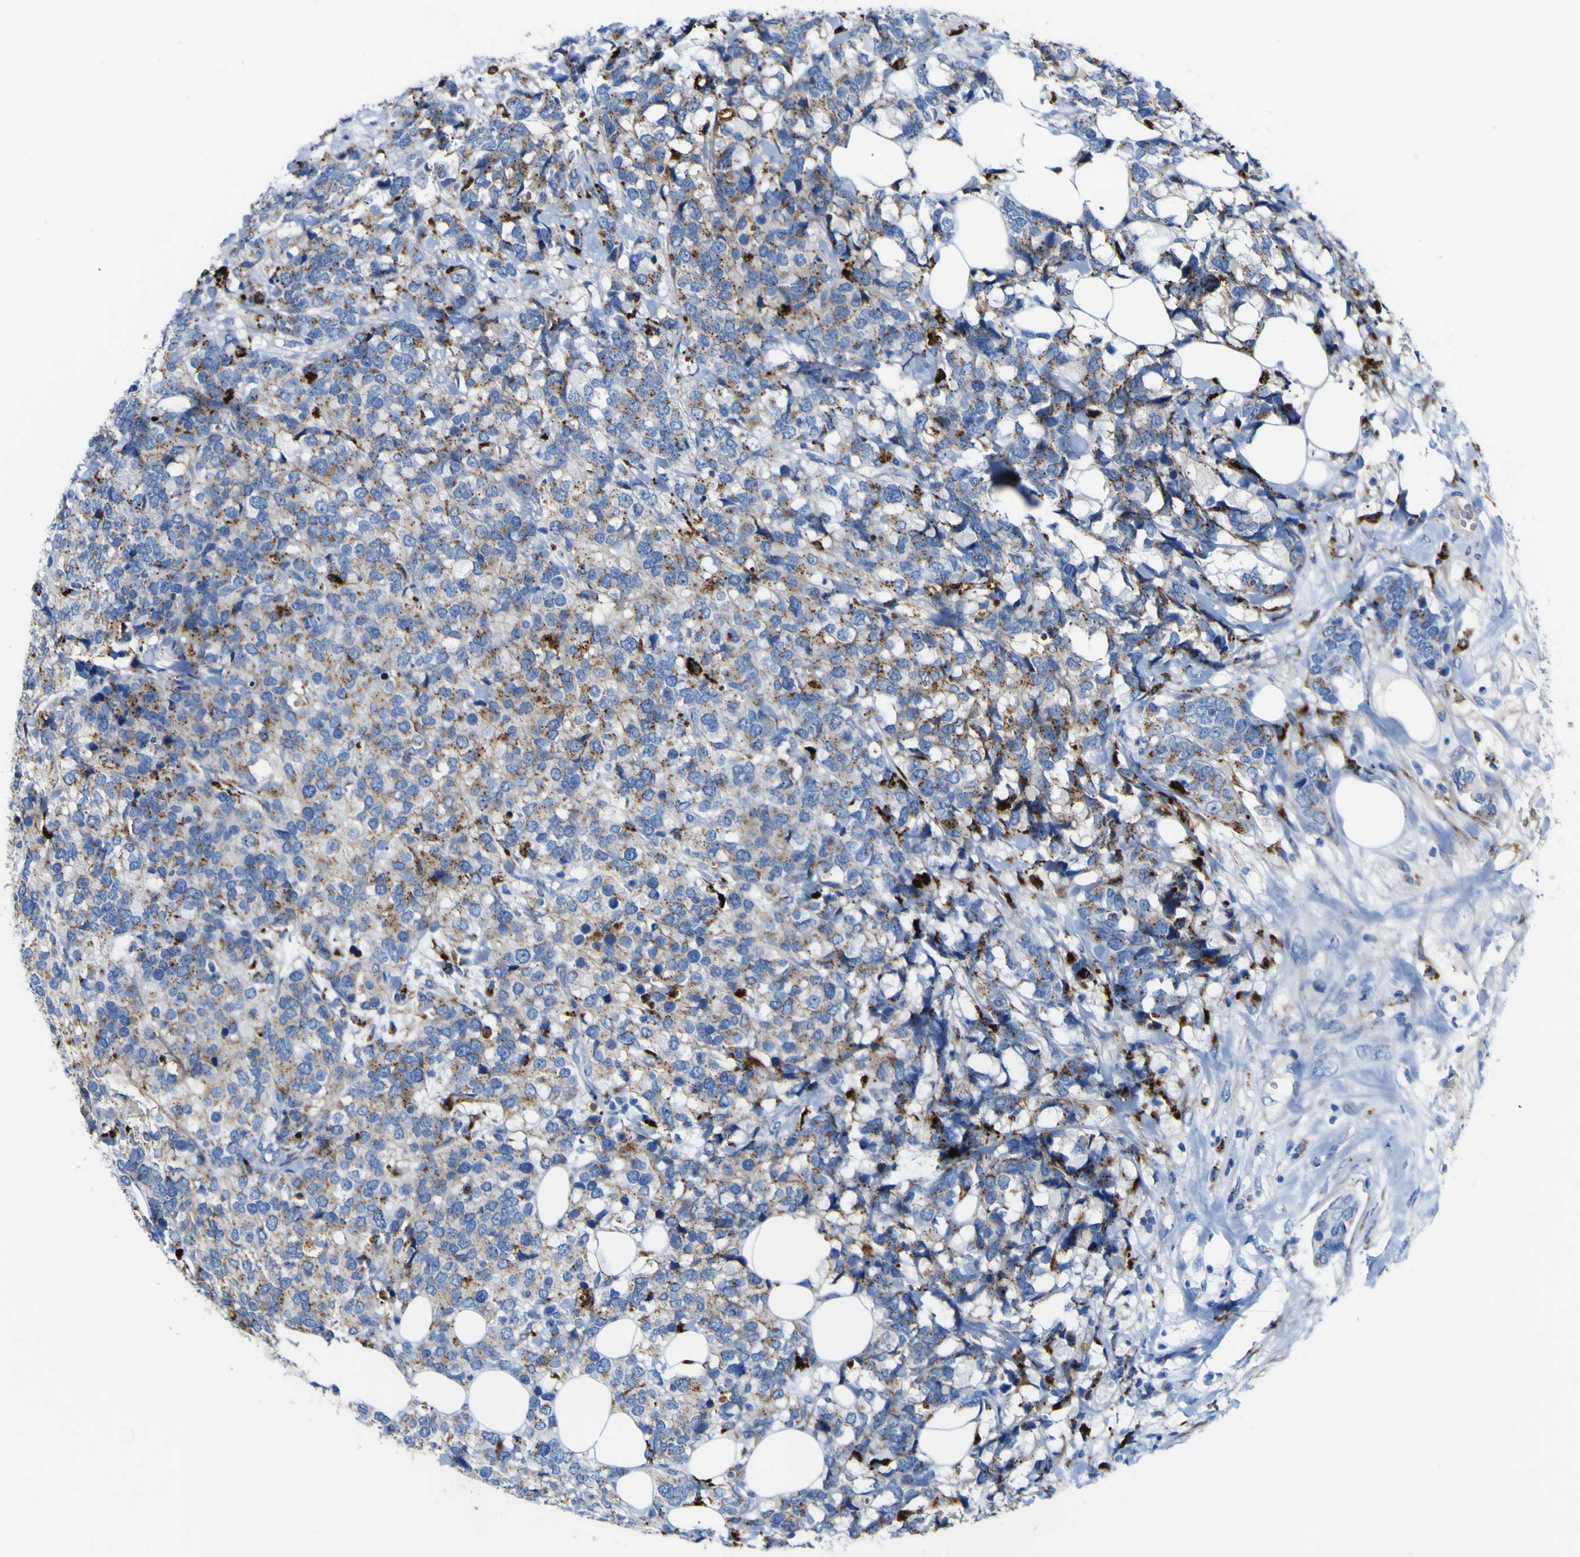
{"staining": {"intensity": "moderate", "quantity": ">75%", "location": "cytoplasmic/membranous"}, "tissue": "breast cancer", "cell_type": "Tumor cells", "image_type": "cancer", "snomed": [{"axis": "morphology", "description": "Lobular carcinoma"}, {"axis": "topography", "description": "Breast"}], "caption": "Immunohistochemical staining of breast cancer (lobular carcinoma) demonstrates medium levels of moderate cytoplasmic/membranous expression in about >75% of tumor cells.", "gene": "PTPRF", "patient": {"sex": "female", "age": 59}}